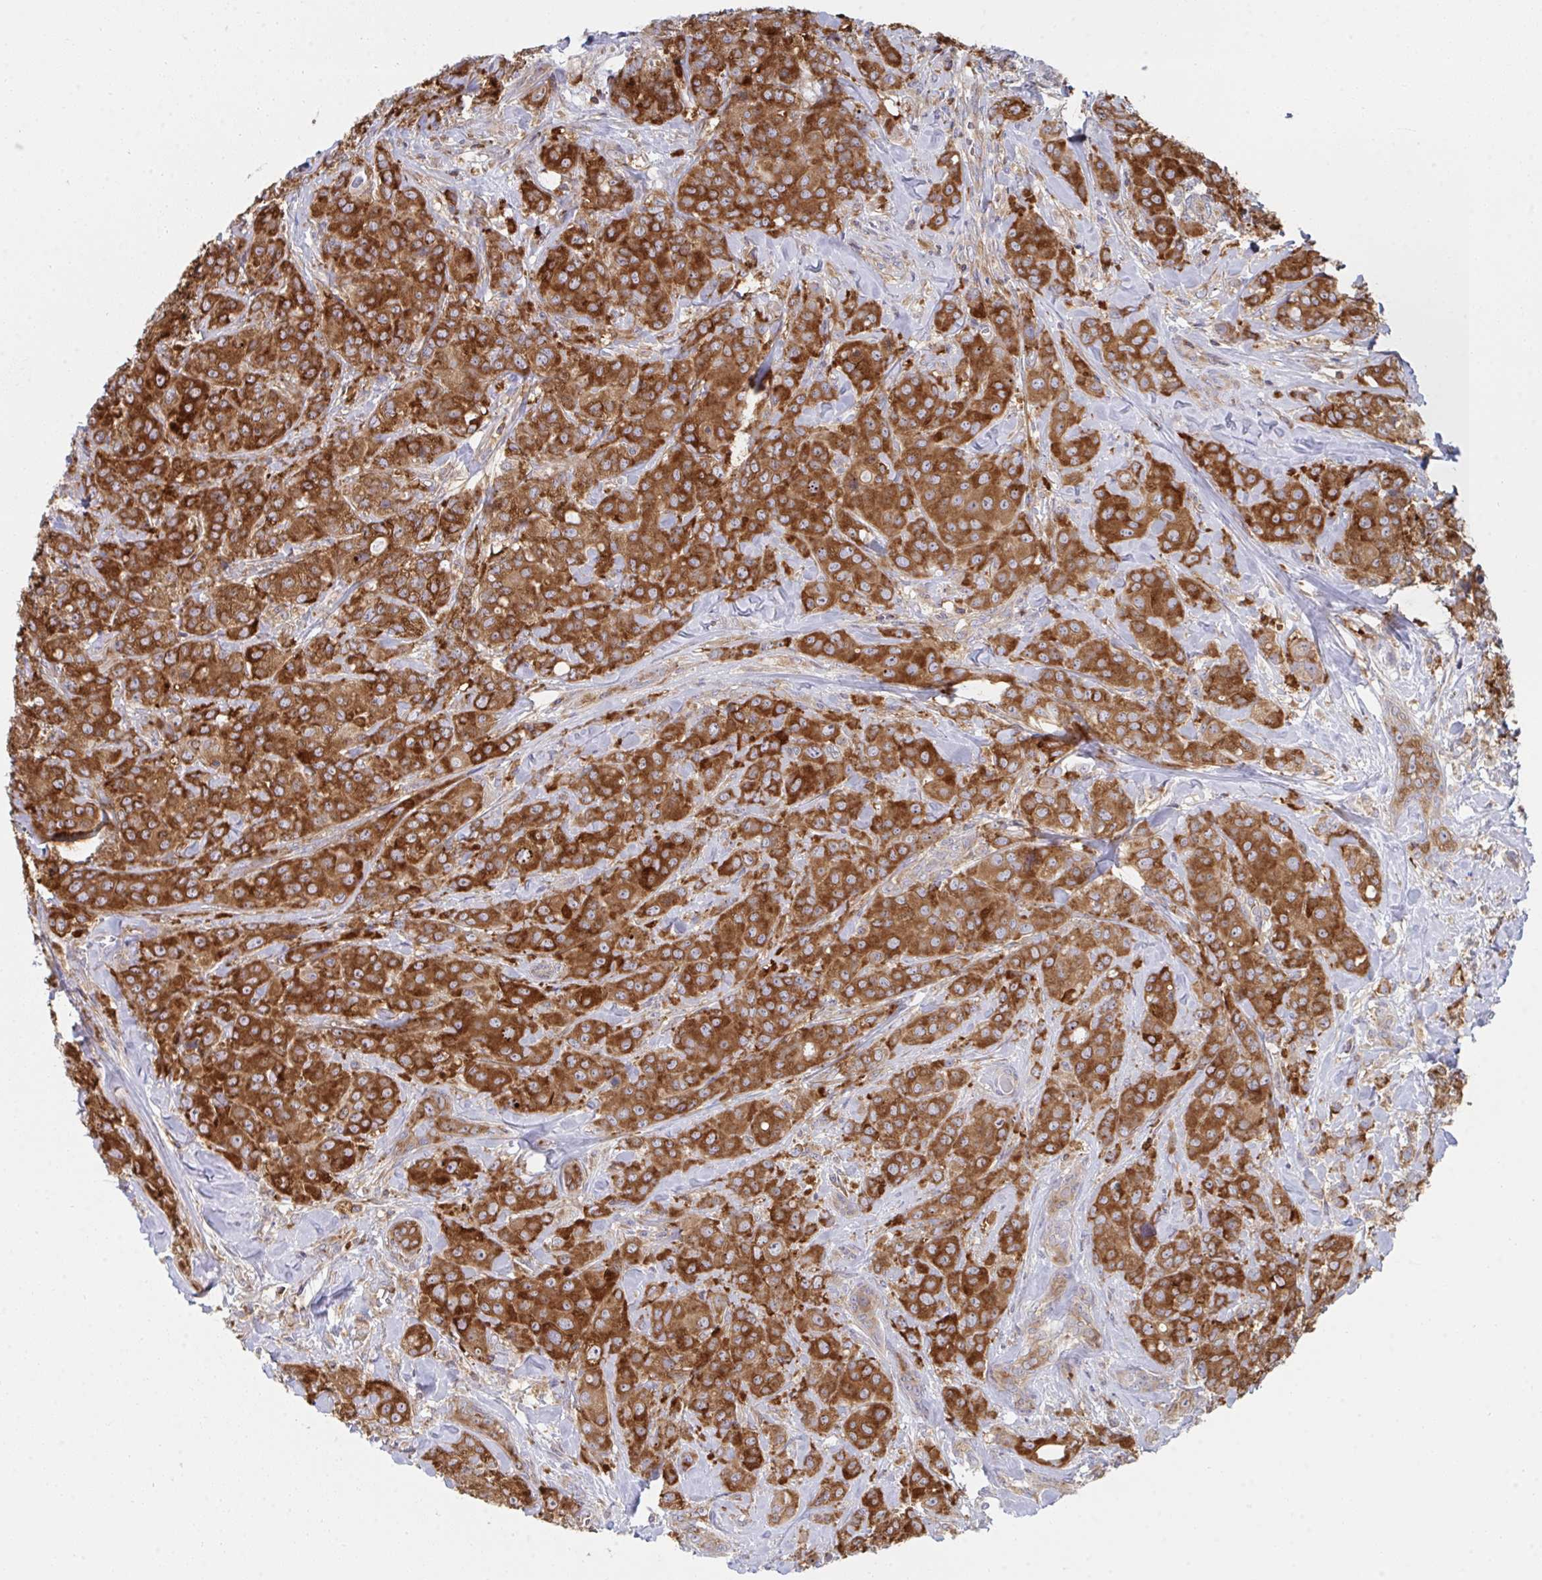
{"staining": {"intensity": "strong", "quantity": ">75%", "location": "cytoplasmic/membranous"}, "tissue": "breast cancer", "cell_type": "Tumor cells", "image_type": "cancer", "snomed": [{"axis": "morphology", "description": "Normal tissue, NOS"}, {"axis": "morphology", "description": "Duct carcinoma"}, {"axis": "topography", "description": "Breast"}], "caption": "Breast infiltrating ductal carcinoma stained for a protein exhibits strong cytoplasmic/membranous positivity in tumor cells.", "gene": "WNK1", "patient": {"sex": "female", "age": 43}}